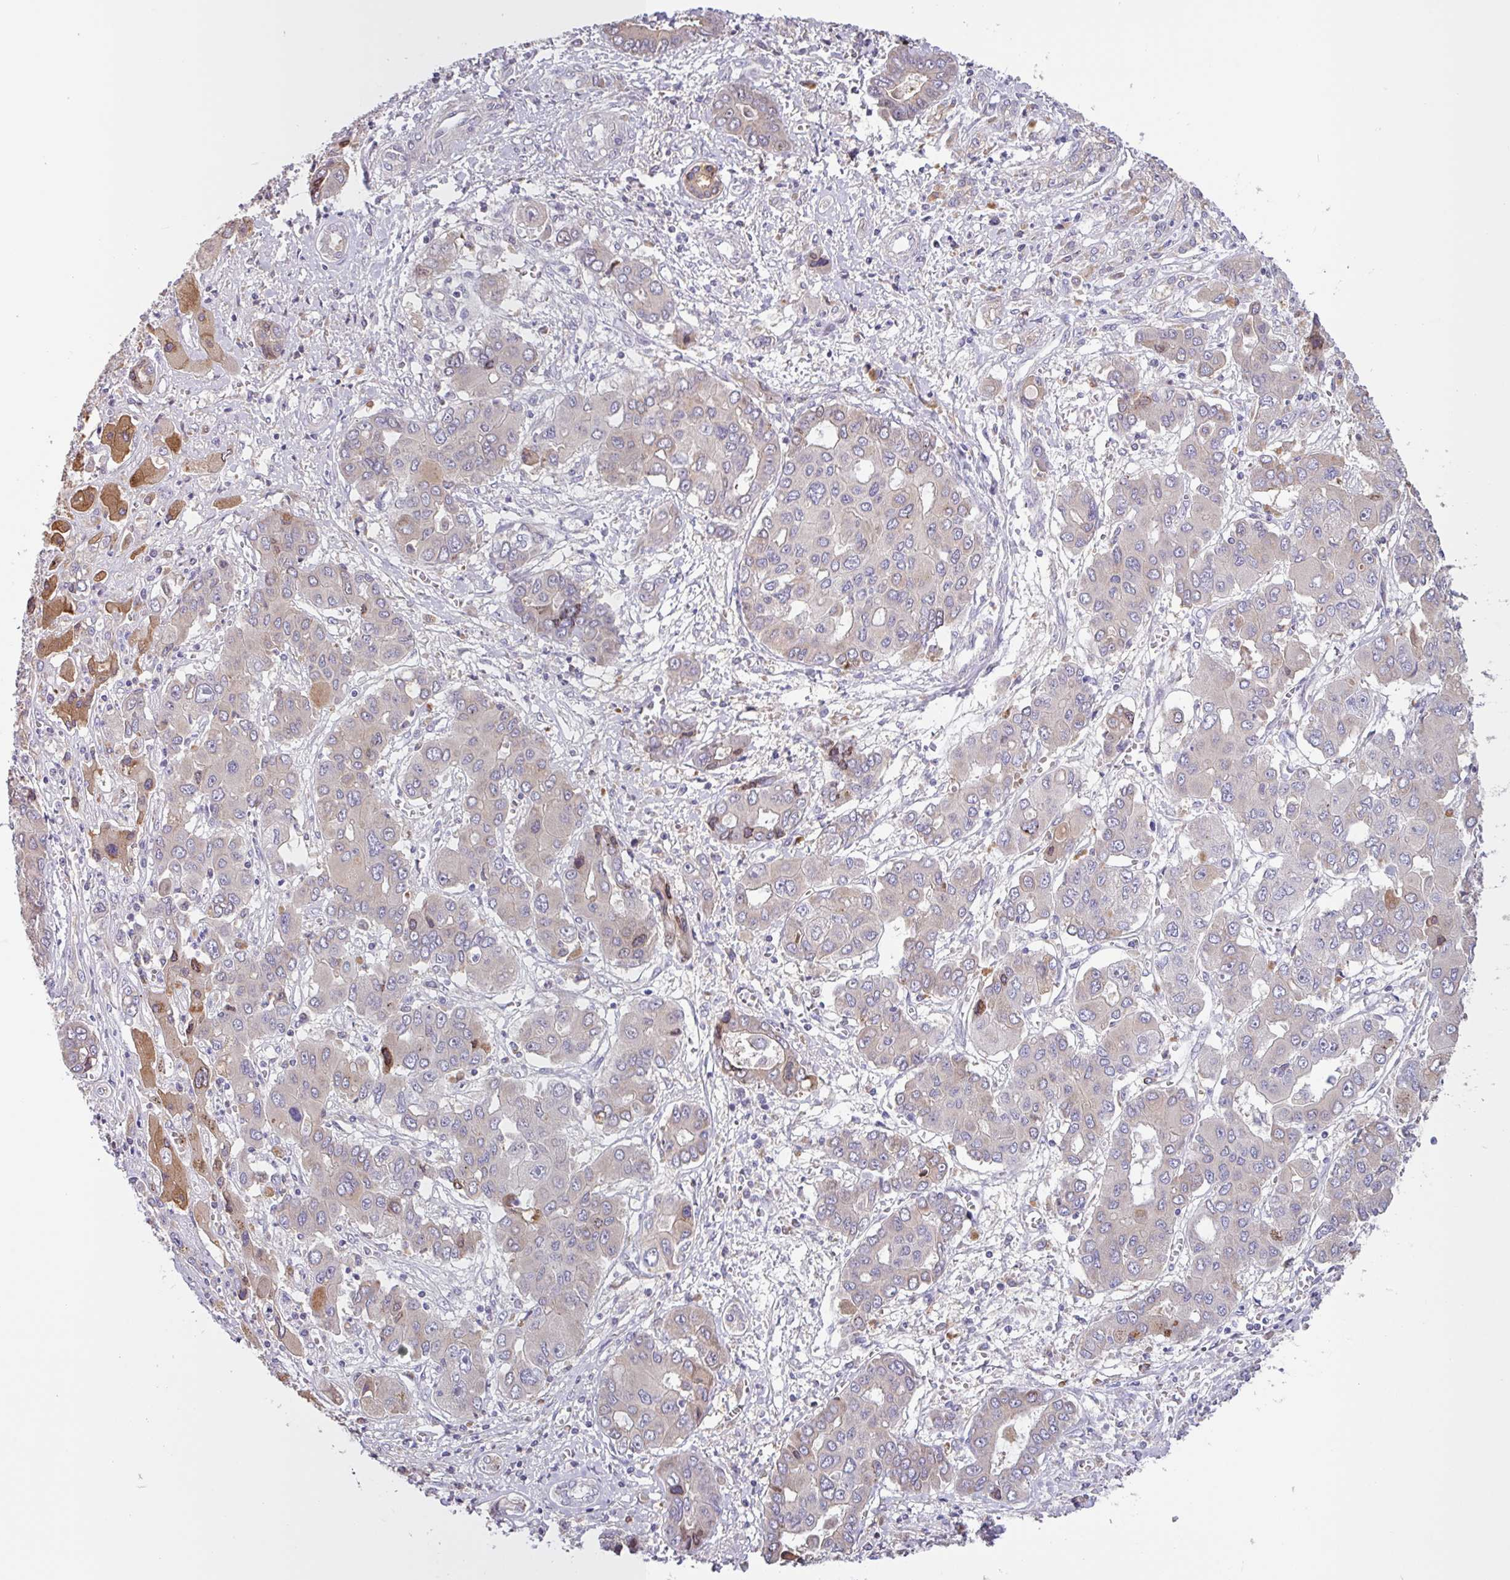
{"staining": {"intensity": "negative", "quantity": "none", "location": "none"}, "tissue": "liver cancer", "cell_type": "Tumor cells", "image_type": "cancer", "snomed": [{"axis": "morphology", "description": "Cholangiocarcinoma"}, {"axis": "topography", "description": "Liver"}], "caption": "IHC of liver cancer shows no positivity in tumor cells.", "gene": "SFTPB", "patient": {"sex": "male", "age": 67}}